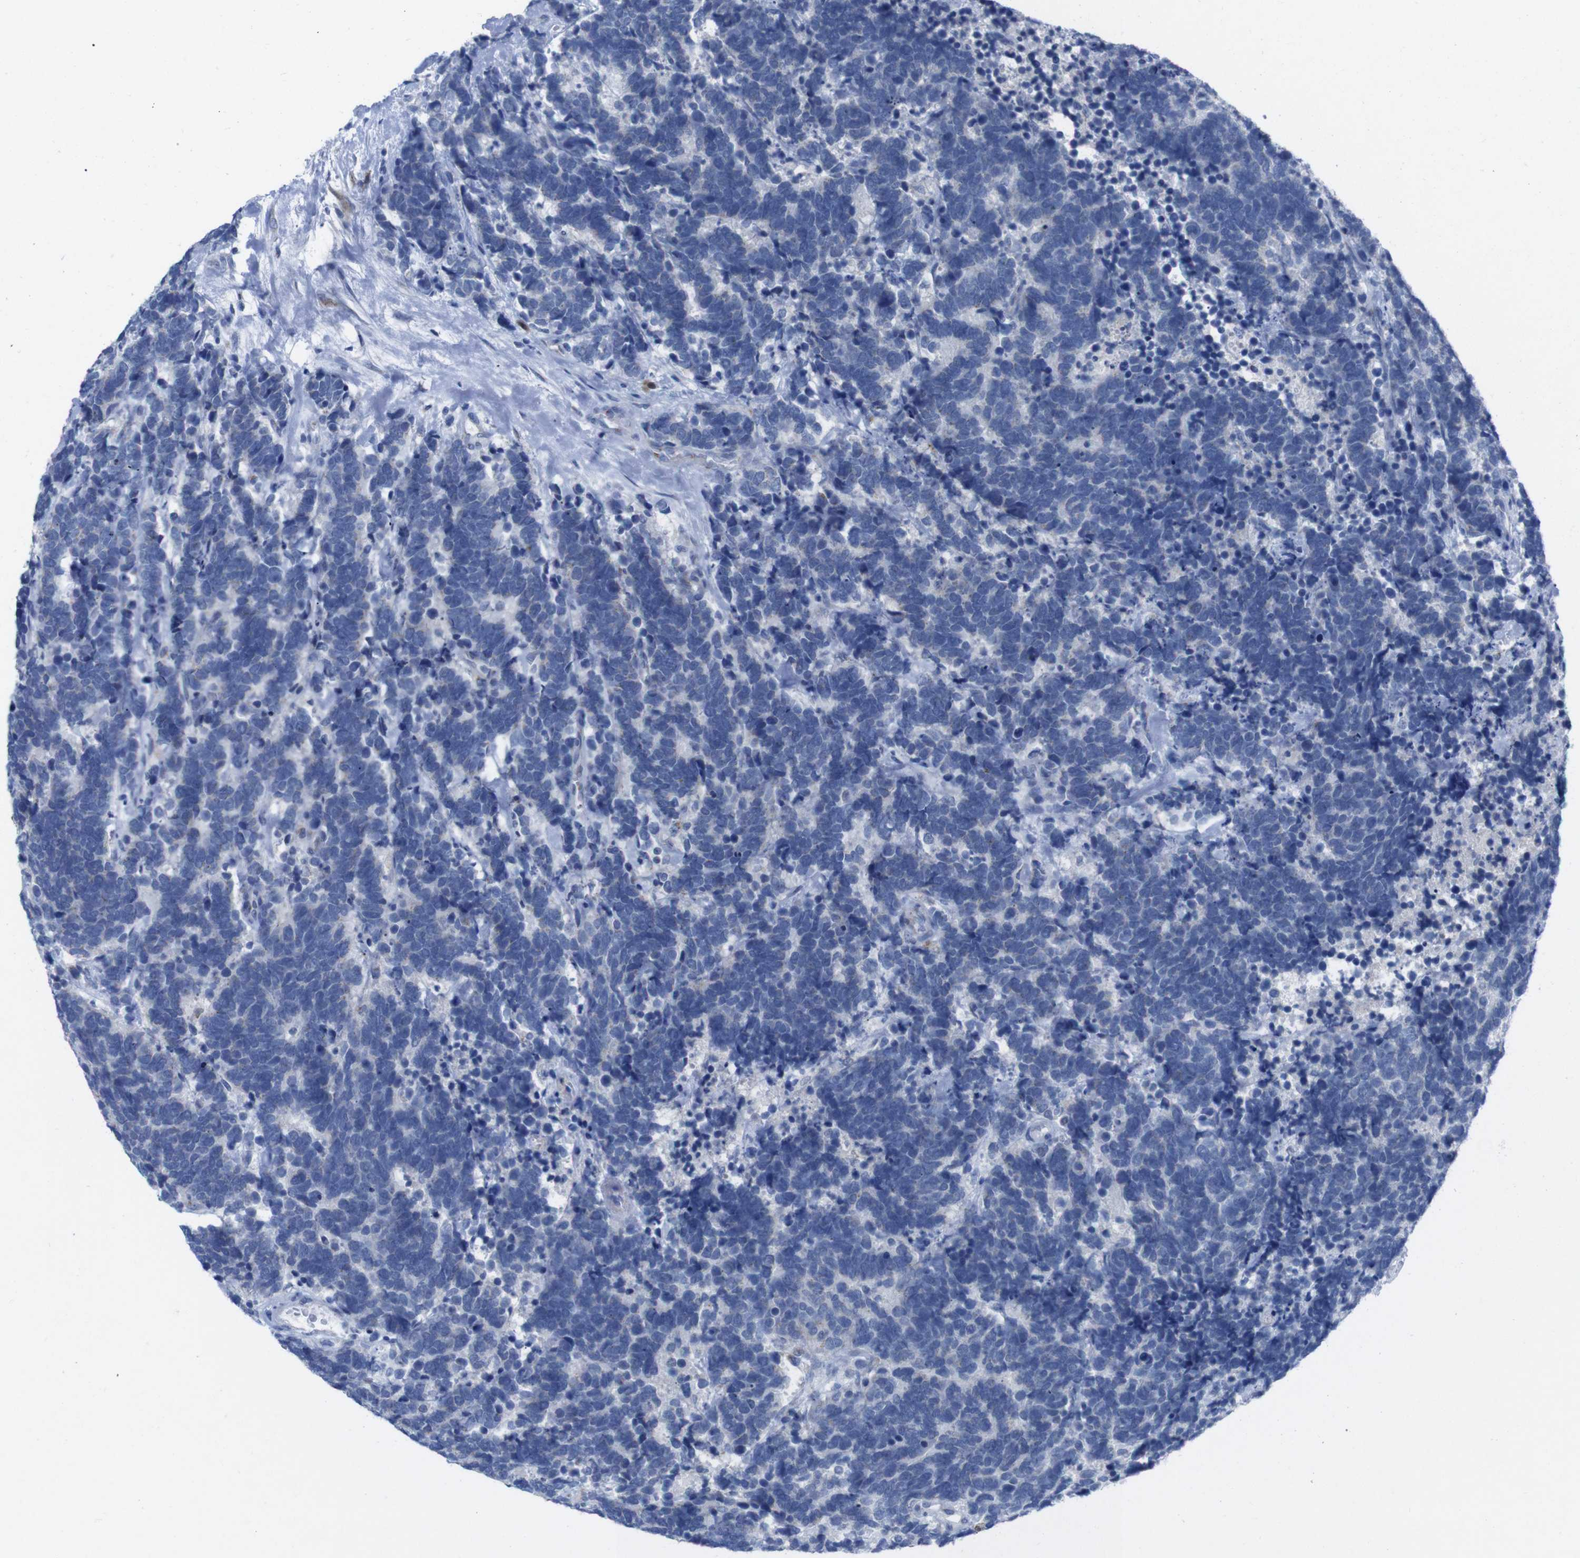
{"staining": {"intensity": "negative", "quantity": "none", "location": "none"}, "tissue": "carcinoid", "cell_type": "Tumor cells", "image_type": "cancer", "snomed": [{"axis": "morphology", "description": "Carcinoma, NOS"}, {"axis": "morphology", "description": "Carcinoid, malignant, NOS"}, {"axis": "topography", "description": "Urinary bladder"}], "caption": "Tumor cells are negative for protein expression in human carcinoma. Brightfield microscopy of immunohistochemistry stained with DAB (brown) and hematoxylin (blue), captured at high magnification.", "gene": "IRF4", "patient": {"sex": "male", "age": 57}}